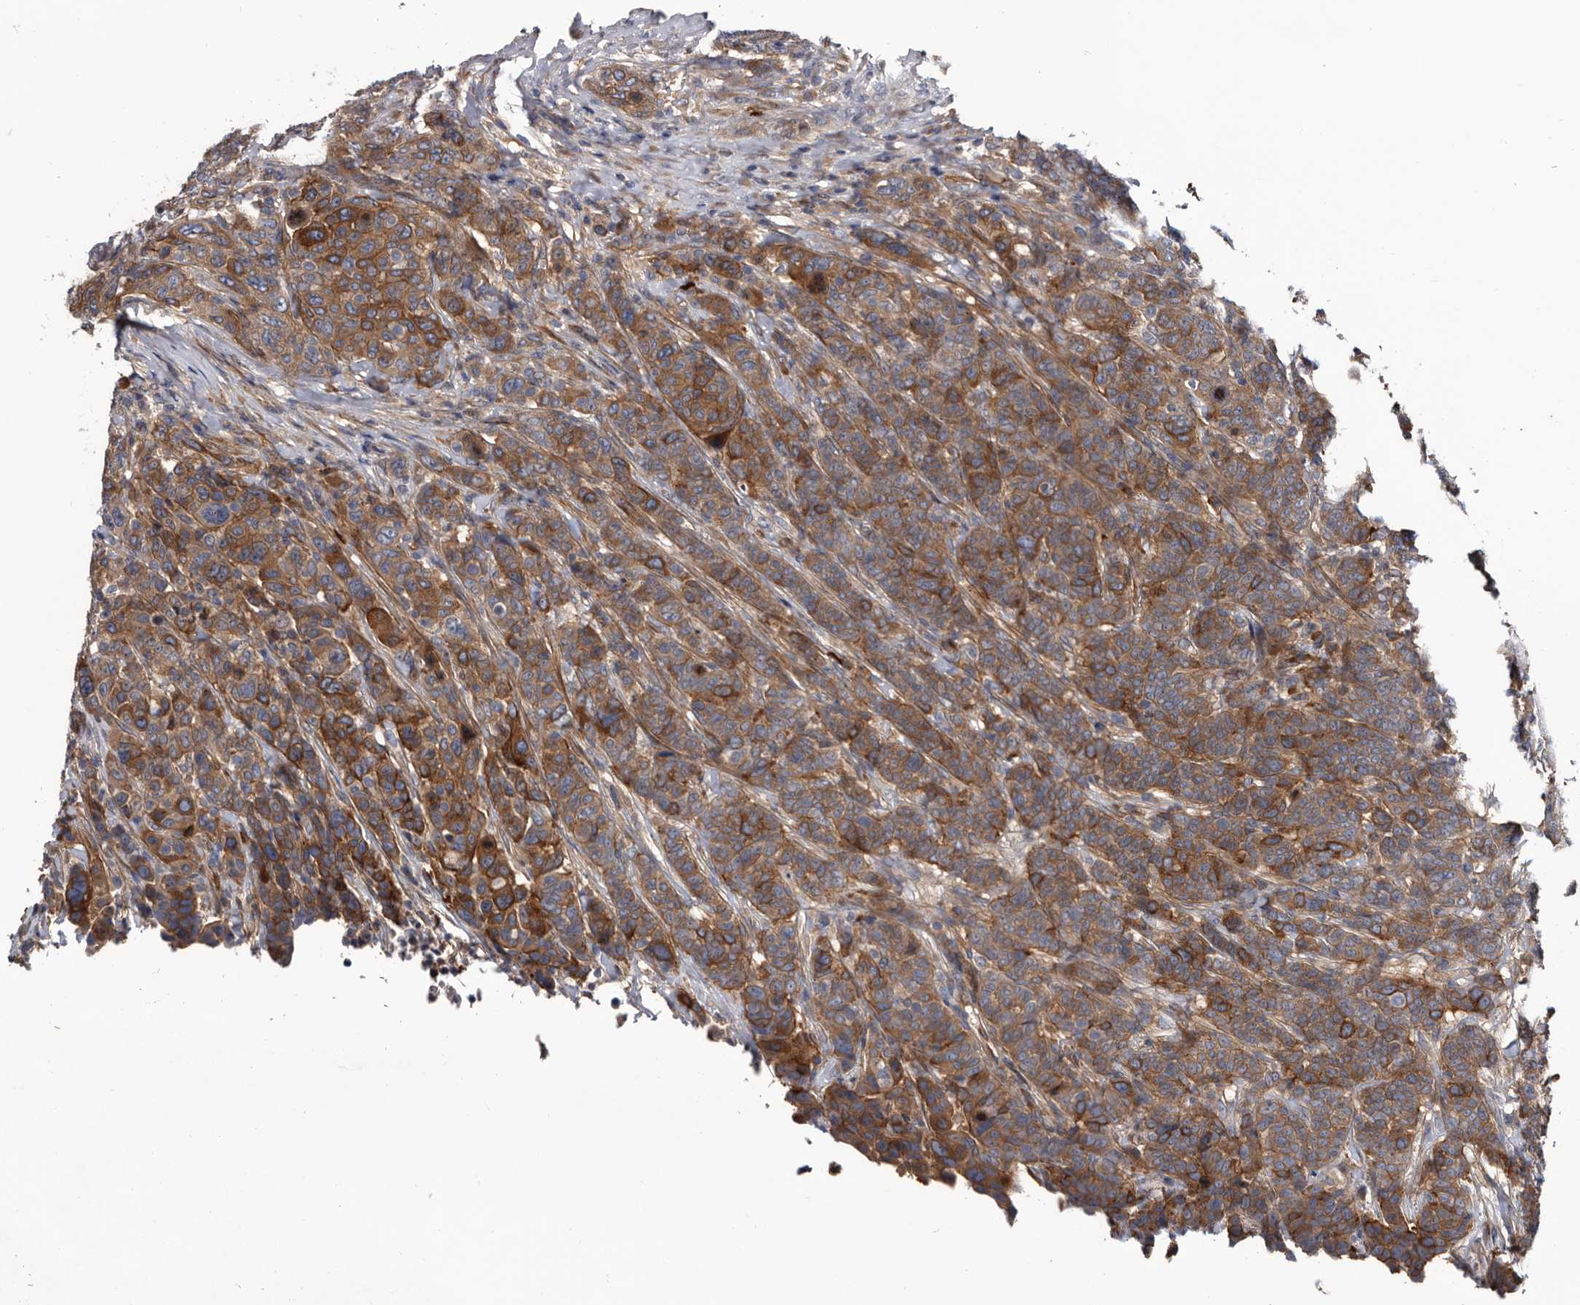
{"staining": {"intensity": "strong", "quantity": ">75%", "location": "cytoplasmic/membranous"}, "tissue": "breast cancer", "cell_type": "Tumor cells", "image_type": "cancer", "snomed": [{"axis": "morphology", "description": "Duct carcinoma"}, {"axis": "topography", "description": "Breast"}], "caption": "An image showing strong cytoplasmic/membranous positivity in approximately >75% of tumor cells in breast intraductal carcinoma, as visualized by brown immunohistochemical staining.", "gene": "TSPAN17", "patient": {"sex": "female", "age": 37}}